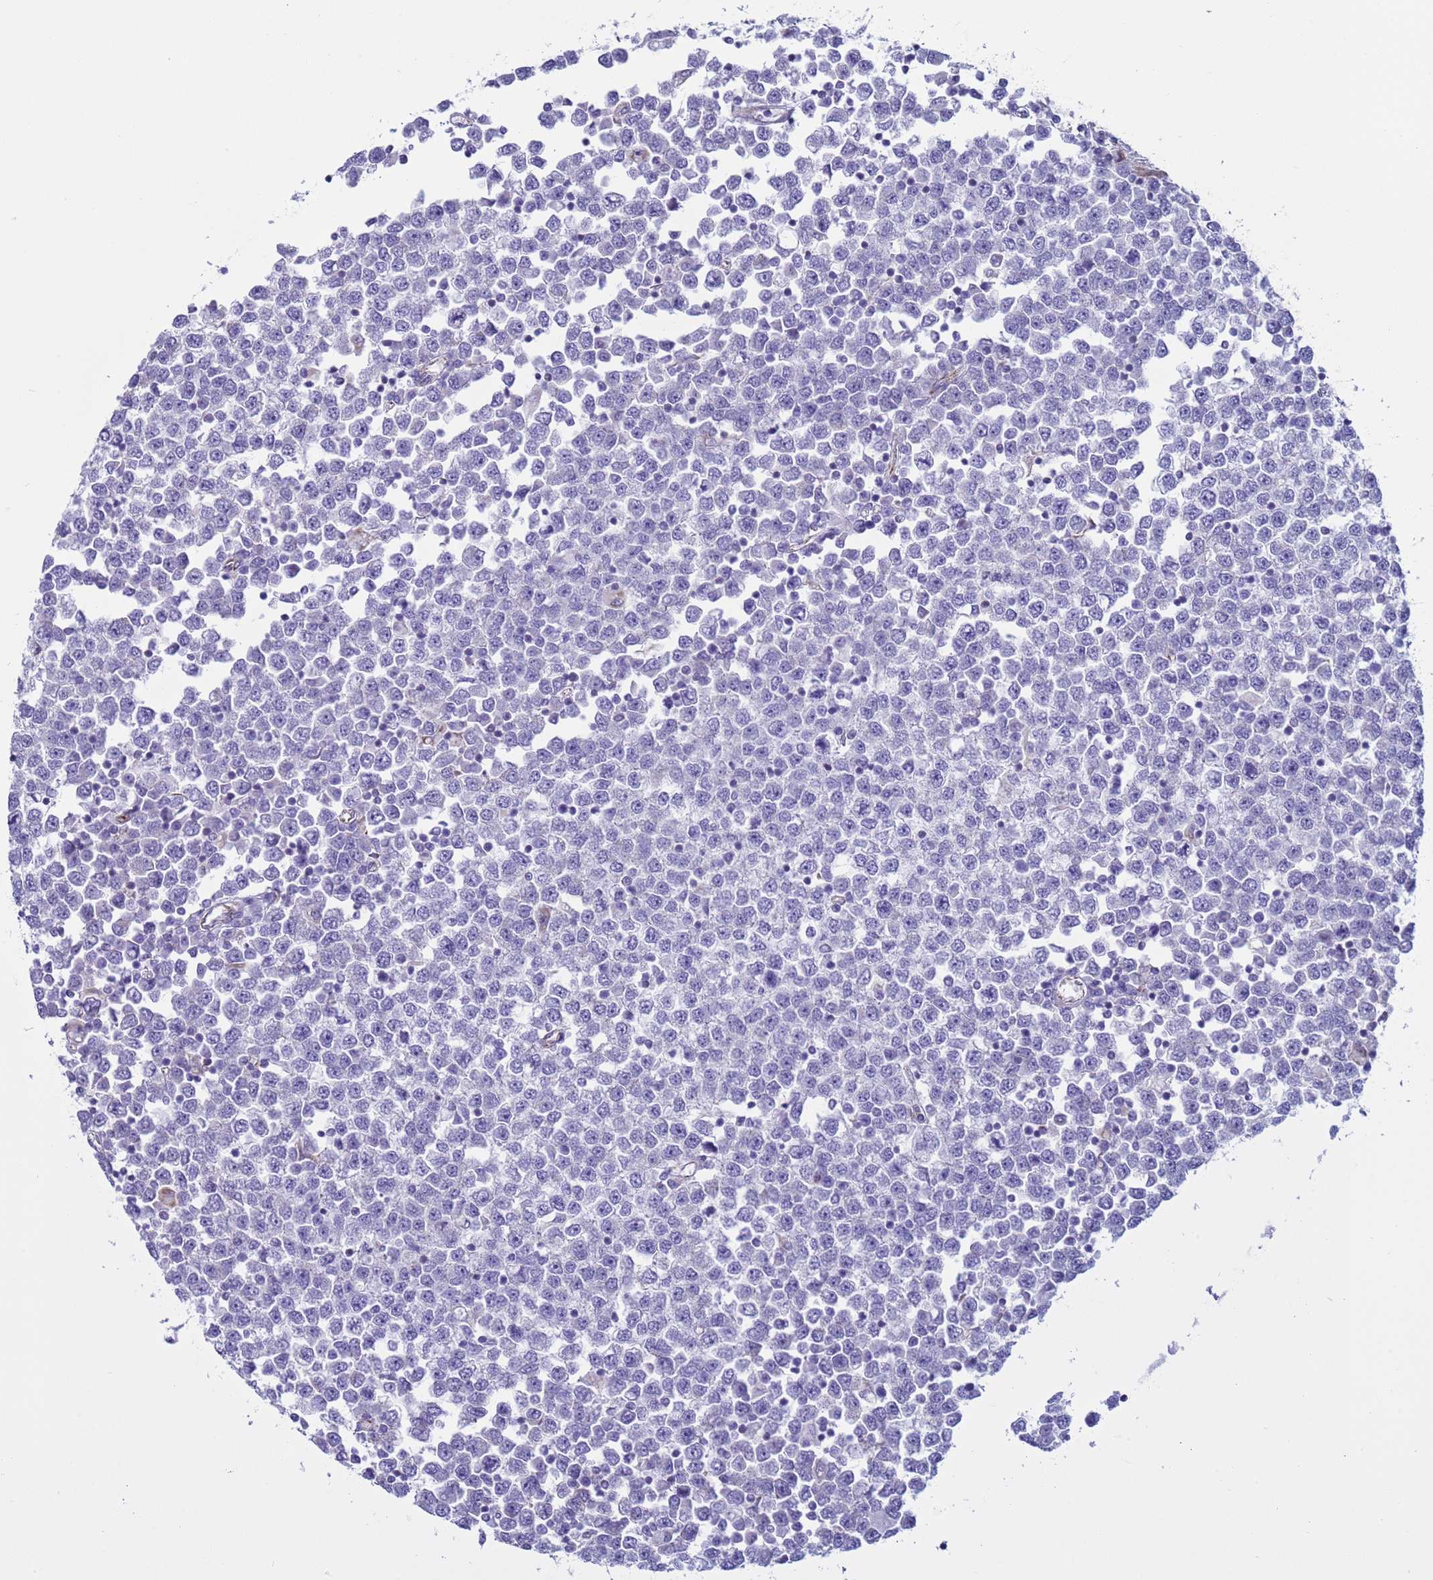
{"staining": {"intensity": "negative", "quantity": "none", "location": "none"}, "tissue": "testis cancer", "cell_type": "Tumor cells", "image_type": "cancer", "snomed": [{"axis": "morphology", "description": "Seminoma, NOS"}, {"axis": "topography", "description": "Testis"}], "caption": "Micrograph shows no significant protein expression in tumor cells of testis cancer (seminoma).", "gene": "NCALD", "patient": {"sex": "male", "age": 65}}